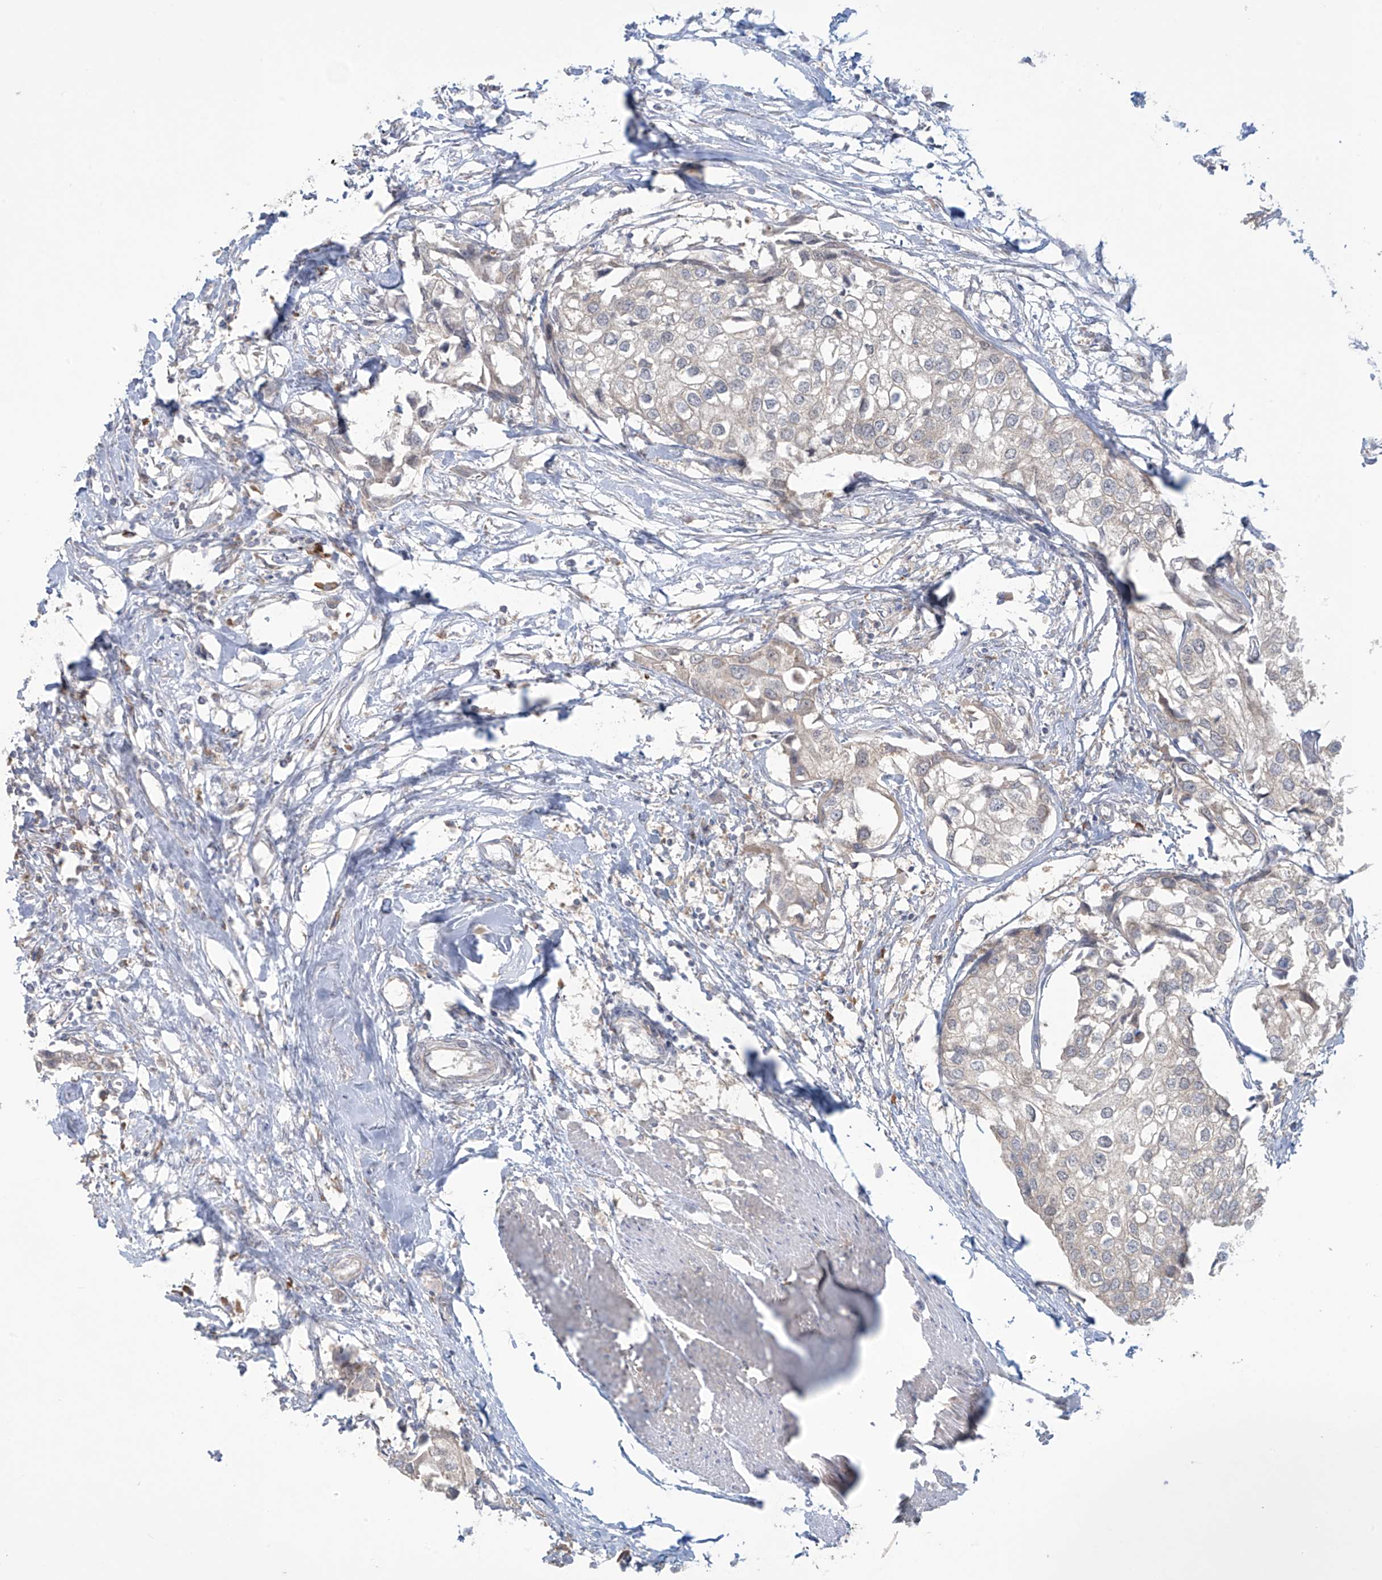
{"staining": {"intensity": "negative", "quantity": "none", "location": "none"}, "tissue": "urothelial cancer", "cell_type": "Tumor cells", "image_type": "cancer", "snomed": [{"axis": "morphology", "description": "Urothelial carcinoma, High grade"}, {"axis": "topography", "description": "Urinary bladder"}], "caption": "IHC micrograph of human urothelial carcinoma (high-grade) stained for a protein (brown), which exhibits no expression in tumor cells.", "gene": "PPAT", "patient": {"sex": "male", "age": 64}}